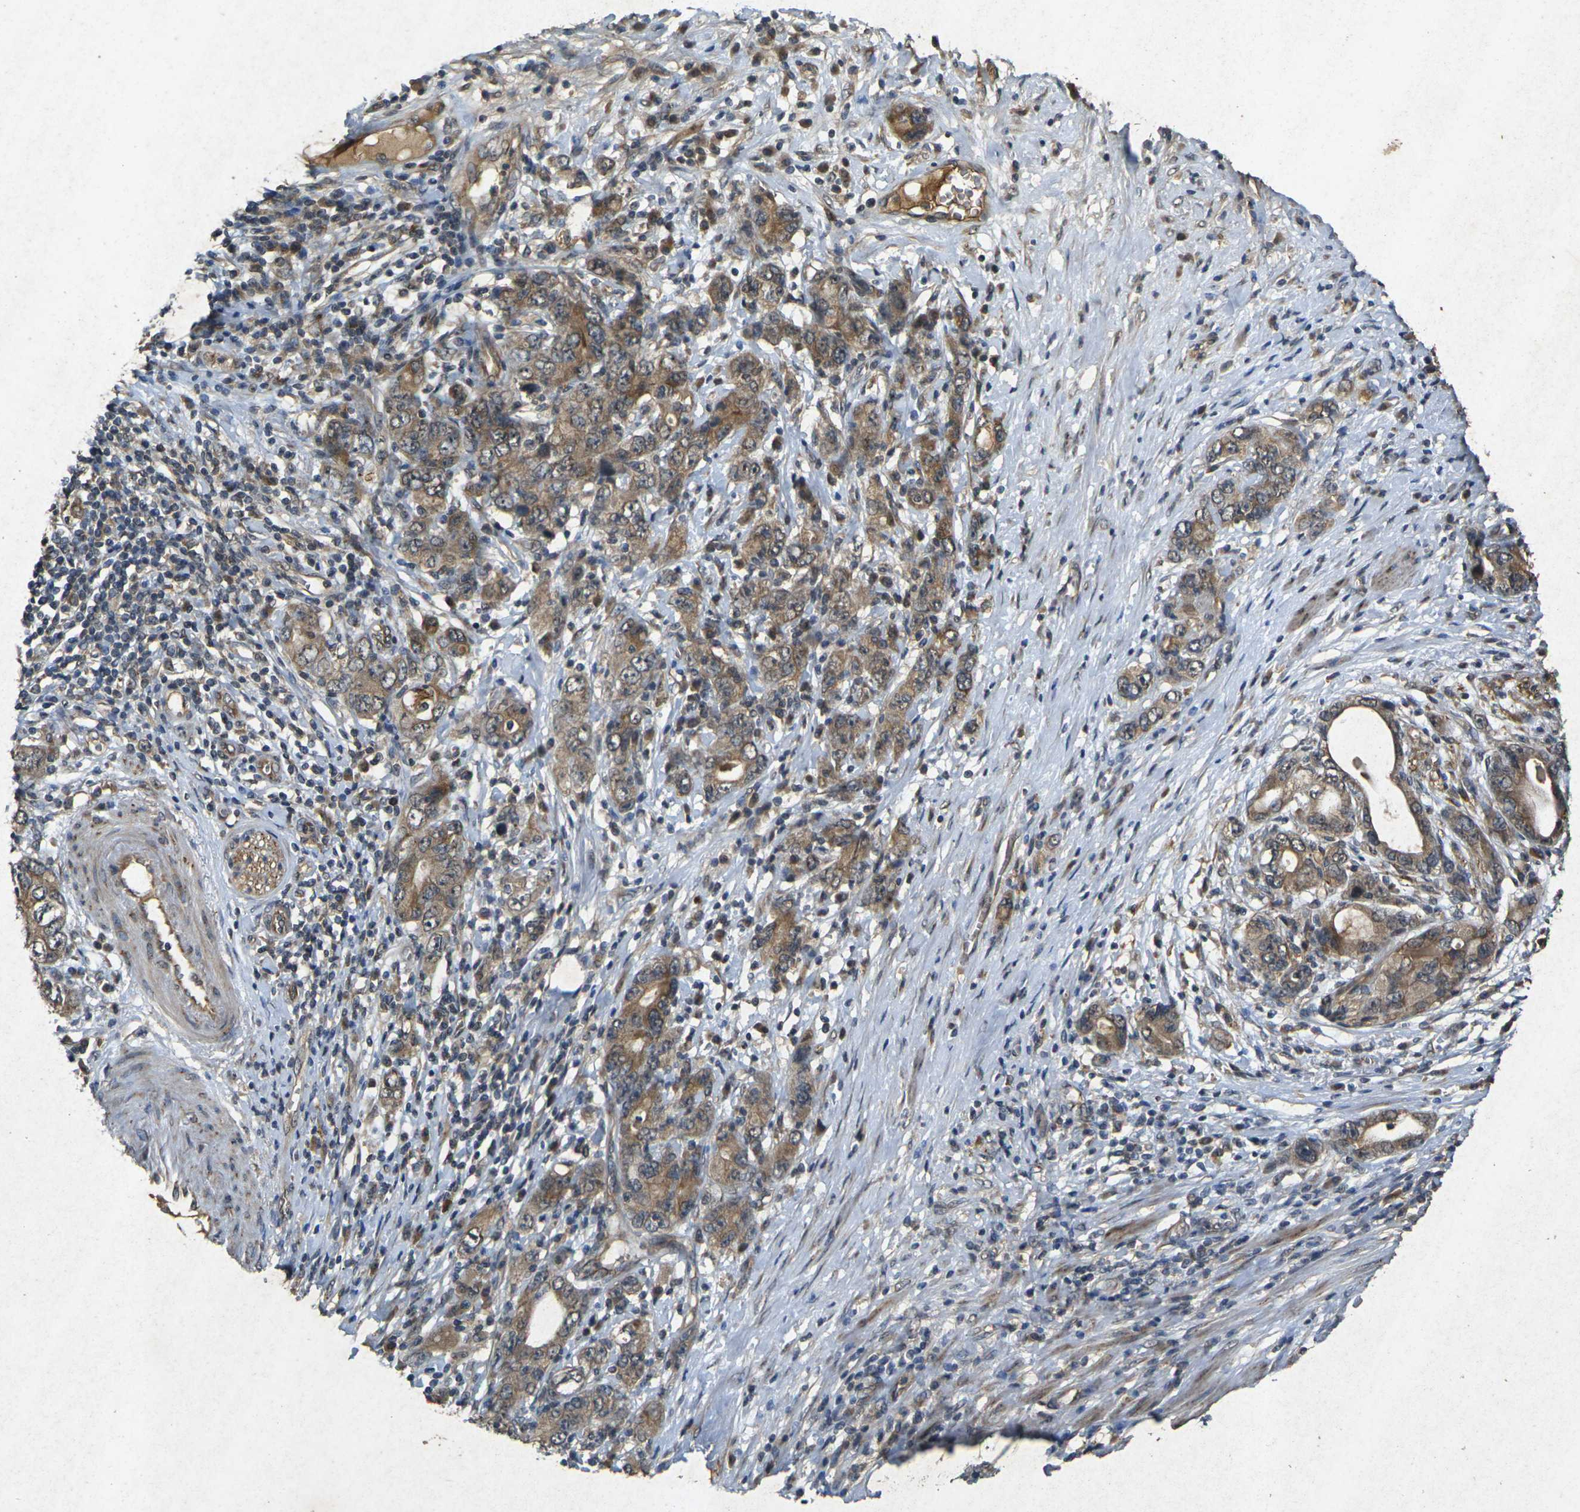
{"staining": {"intensity": "moderate", "quantity": ">75%", "location": "cytoplasmic/membranous"}, "tissue": "stomach cancer", "cell_type": "Tumor cells", "image_type": "cancer", "snomed": [{"axis": "morphology", "description": "Adenocarcinoma, NOS"}, {"axis": "topography", "description": "Stomach, lower"}], "caption": "Protein positivity by IHC shows moderate cytoplasmic/membranous positivity in approximately >75% of tumor cells in adenocarcinoma (stomach). (brown staining indicates protein expression, while blue staining denotes nuclei).", "gene": "RGMA", "patient": {"sex": "female", "age": 93}}